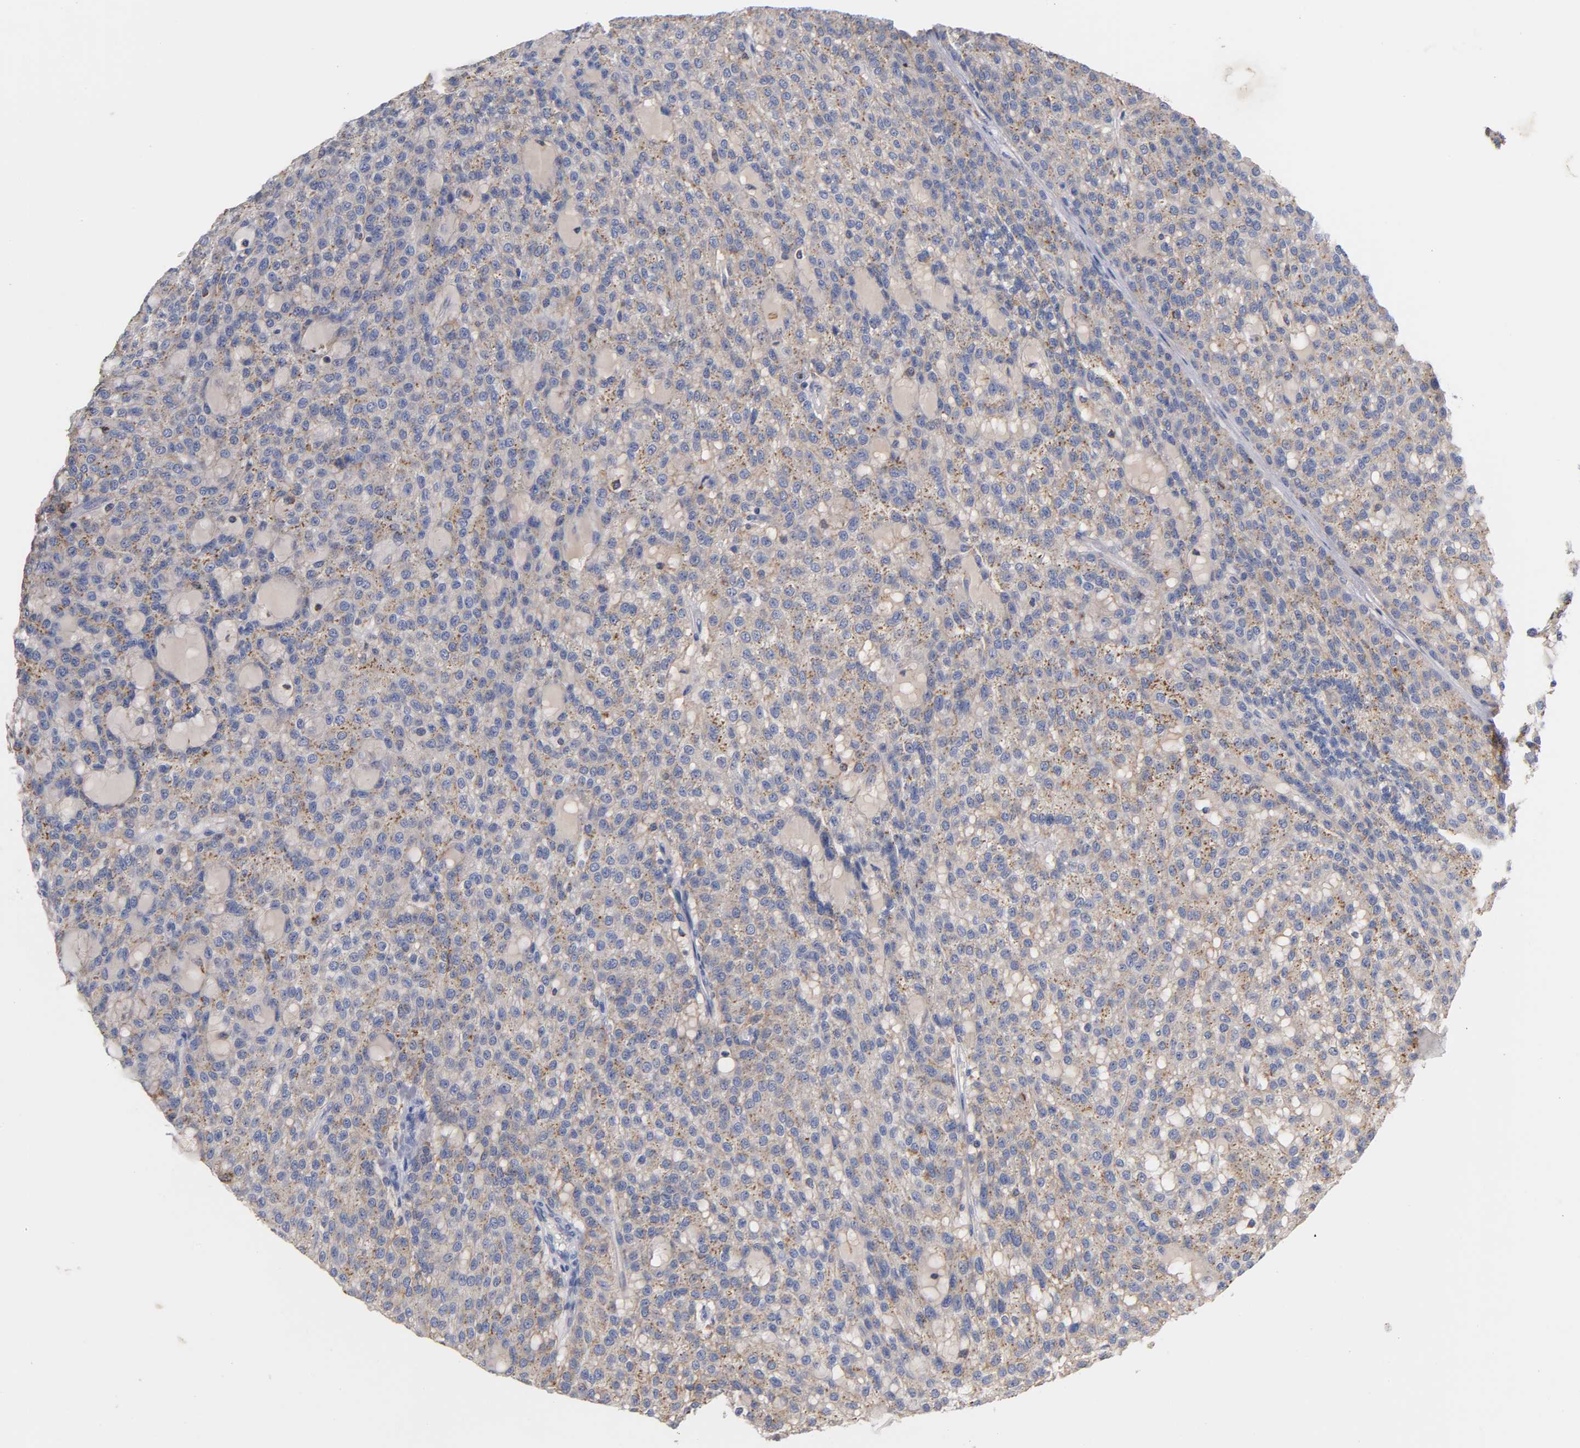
{"staining": {"intensity": "weak", "quantity": "25%-75%", "location": "cytoplasmic/membranous"}, "tissue": "renal cancer", "cell_type": "Tumor cells", "image_type": "cancer", "snomed": [{"axis": "morphology", "description": "Adenocarcinoma, NOS"}, {"axis": "topography", "description": "Kidney"}], "caption": "Adenocarcinoma (renal) tissue shows weak cytoplasmic/membranous staining in about 25%-75% of tumor cells Immunohistochemistry stains the protein in brown and the nuclei are stained blue.", "gene": "SEMA5A", "patient": {"sex": "male", "age": 63}}